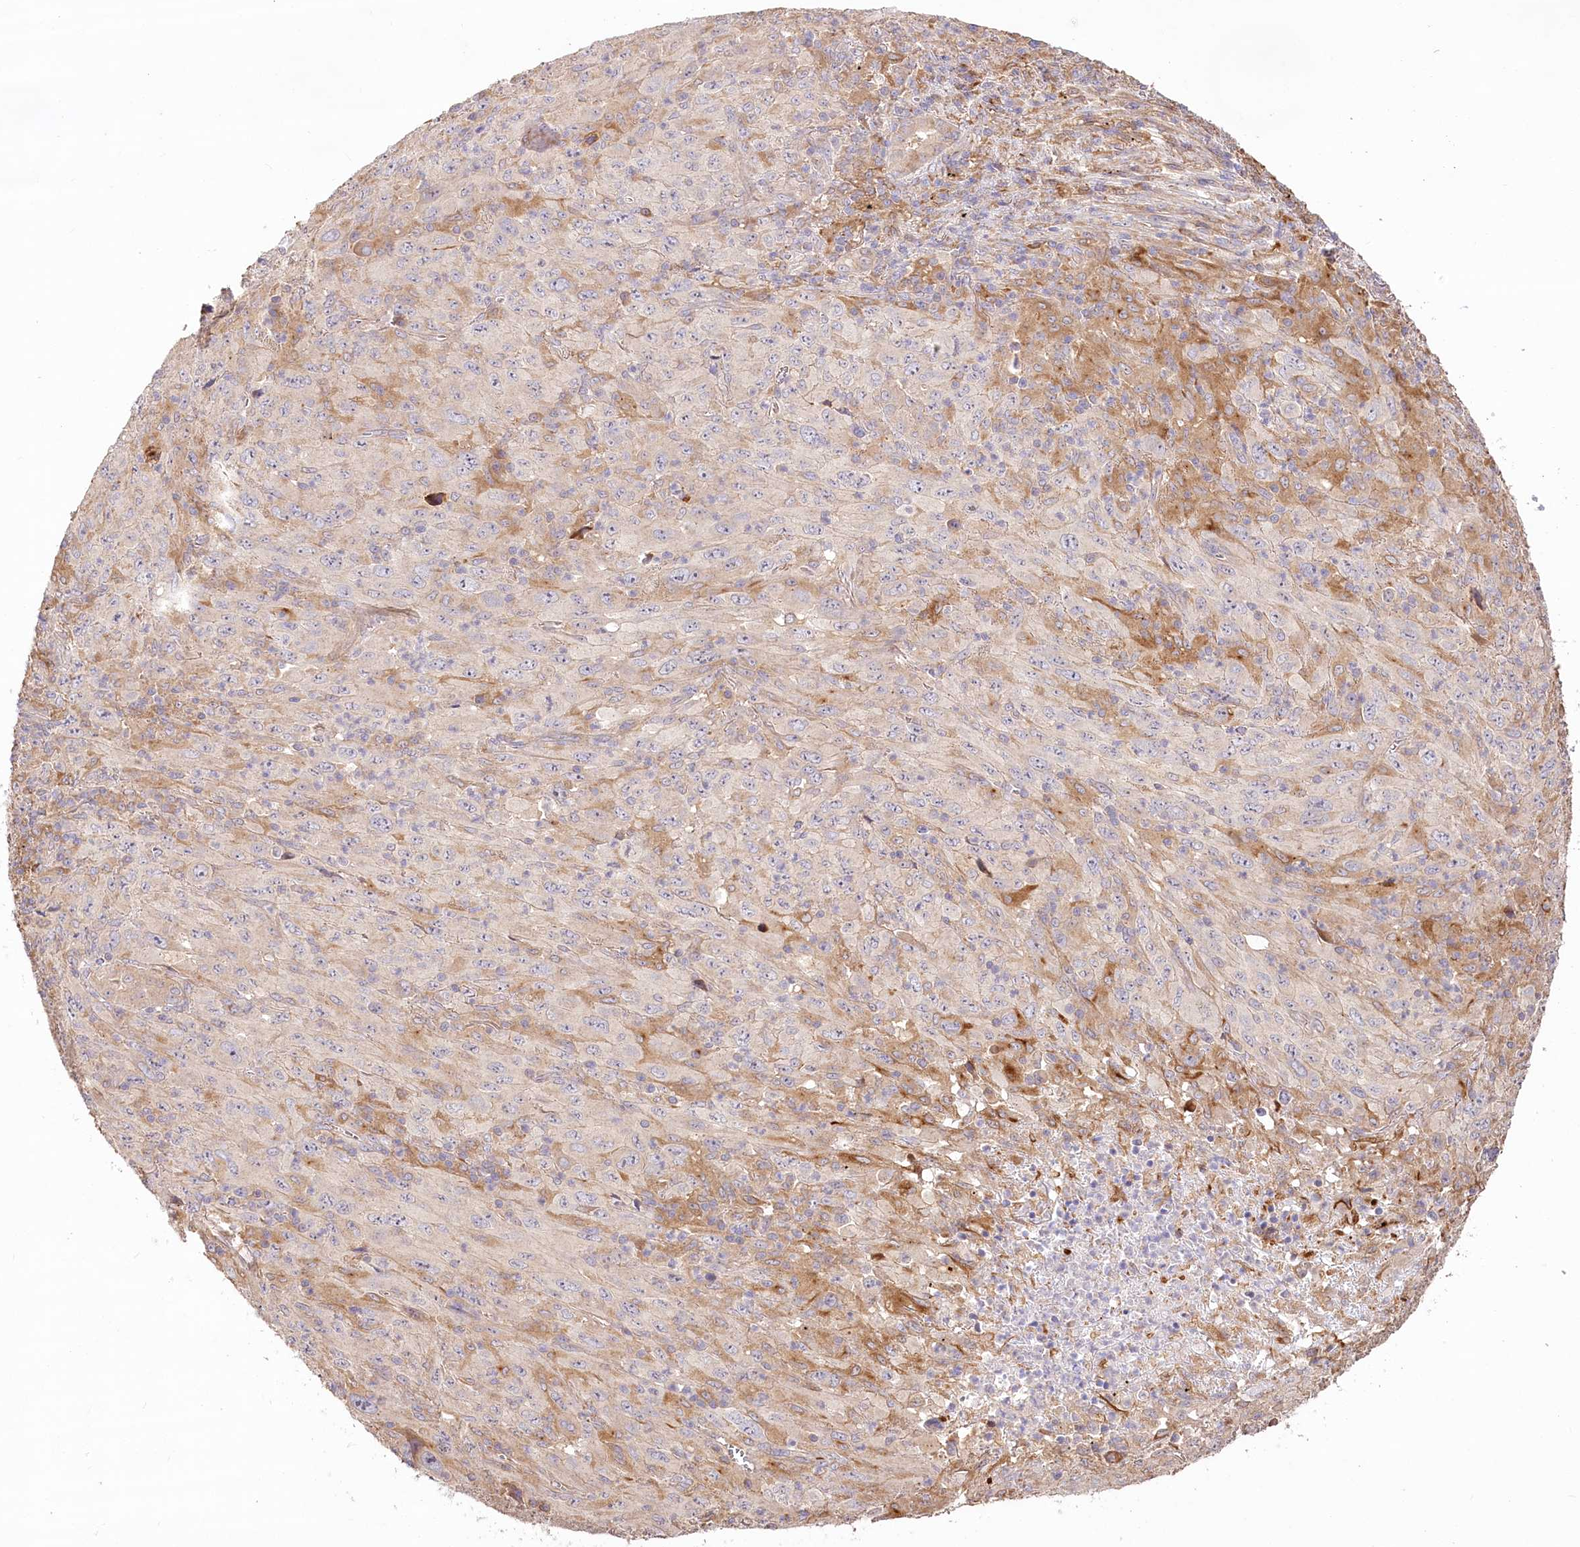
{"staining": {"intensity": "moderate", "quantity": "<25%", "location": "cytoplasmic/membranous"}, "tissue": "melanoma", "cell_type": "Tumor cells", "image_type": "cancer", "snomed": [{"axis": "morphology", "description": "Malignant melanoma, Metastatic site"}, {"axis": "topography", "description": "Skin"}], "caption": "Protein expression analysis of melanoma shows moderate cytoplasmic/membranous staining in about <25% of tumor cells.", "gene": "DMXL1", "patient": {"sex": "female", "age": 56}}